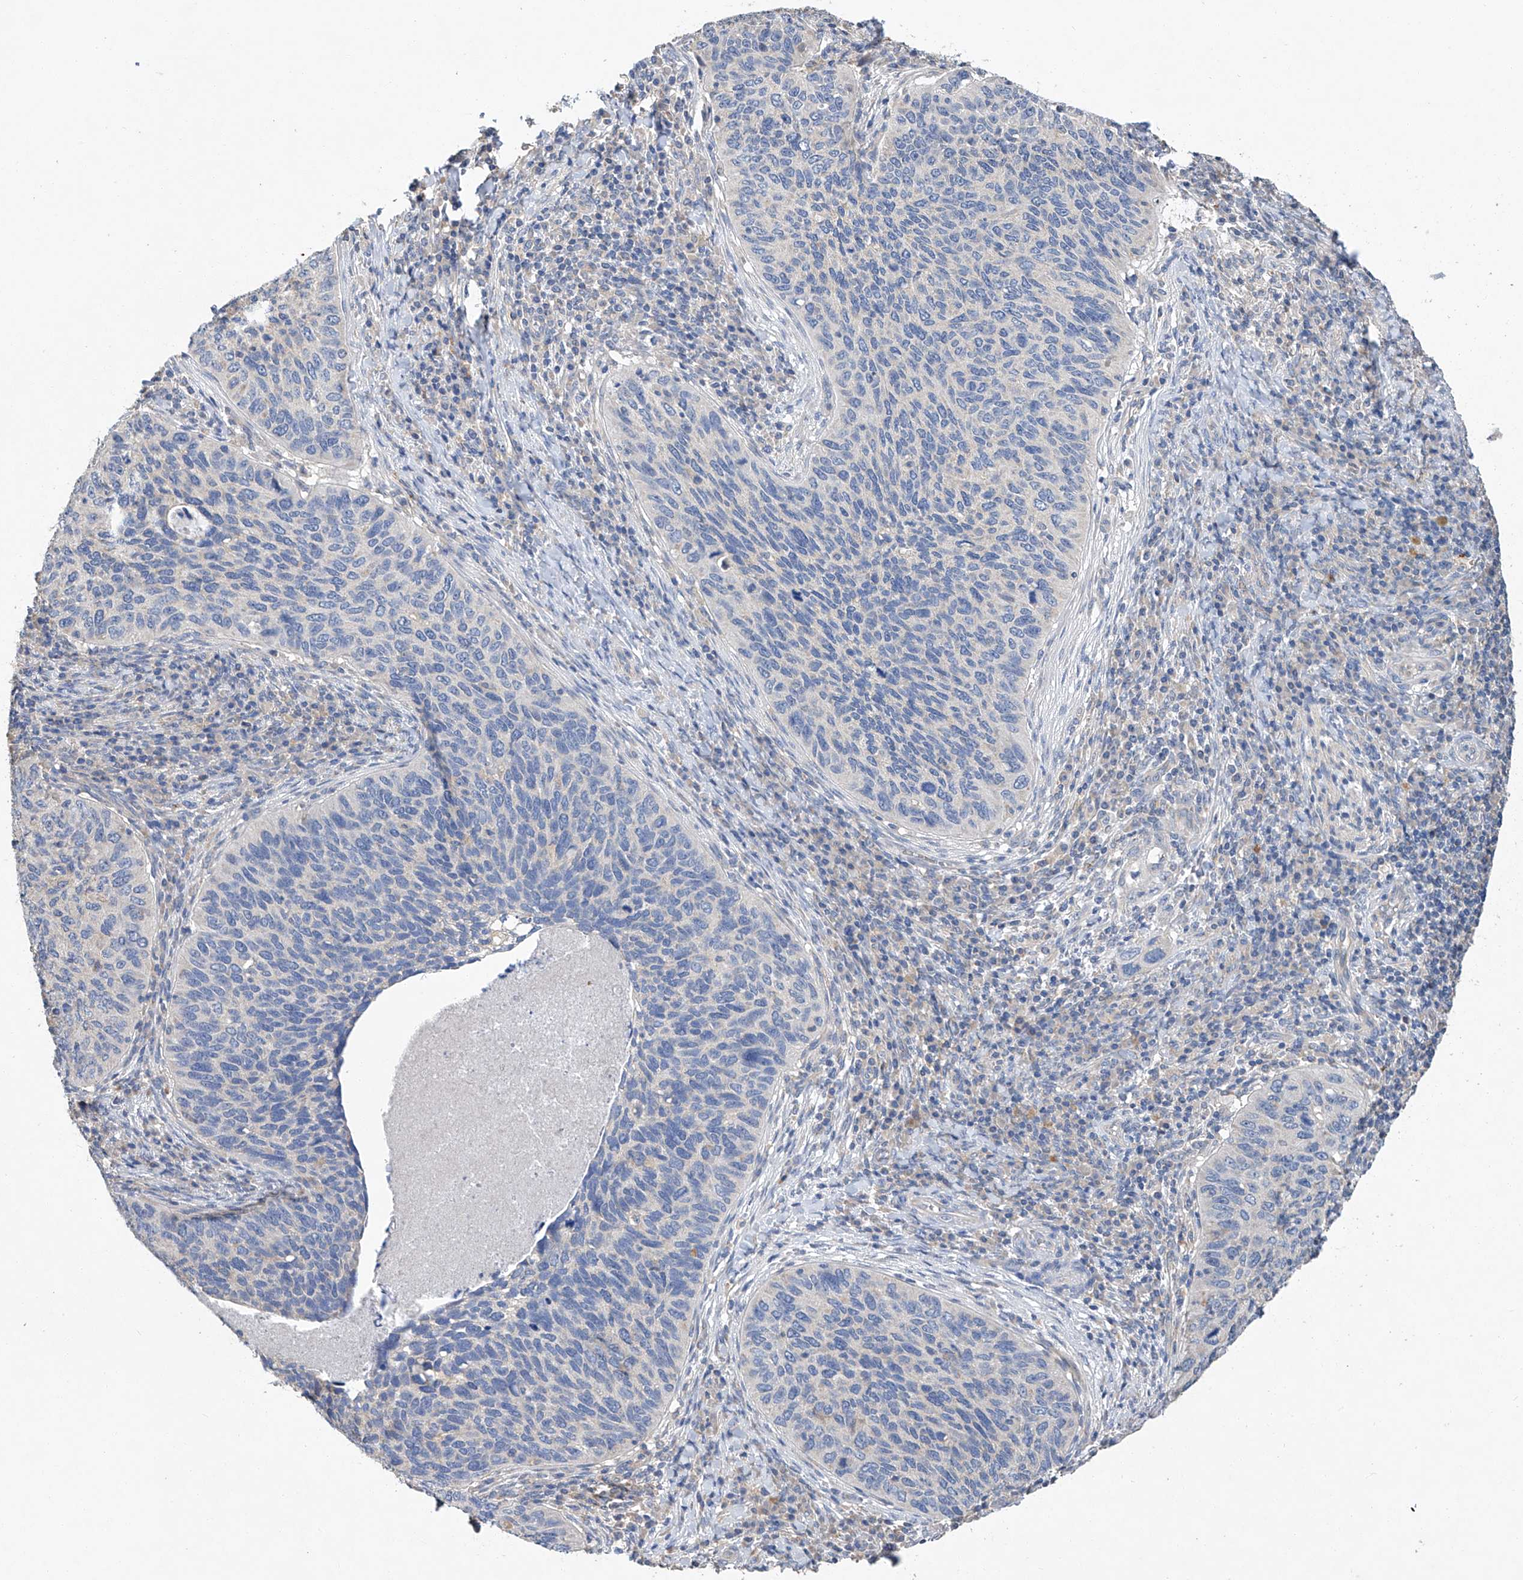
{"staining": {"intensity": "negative", "quantity": "none", "location": "none"}, "tissue": "cervical cancer", "cell_type": "Tumor cells", "image_type": "cancer", "snomed": [{"axis": "morphology", "description": "Squamous cell carcinoma, NOS"}, {"axis": "topography", "description": "Cervix"}], "caption": "The IHC image has no significant positivity in tumor cells of squamous cell carcinoma (cervical) tissue.", "gene": "AMD1", "patient": {"sex": "female", "age": 38}}